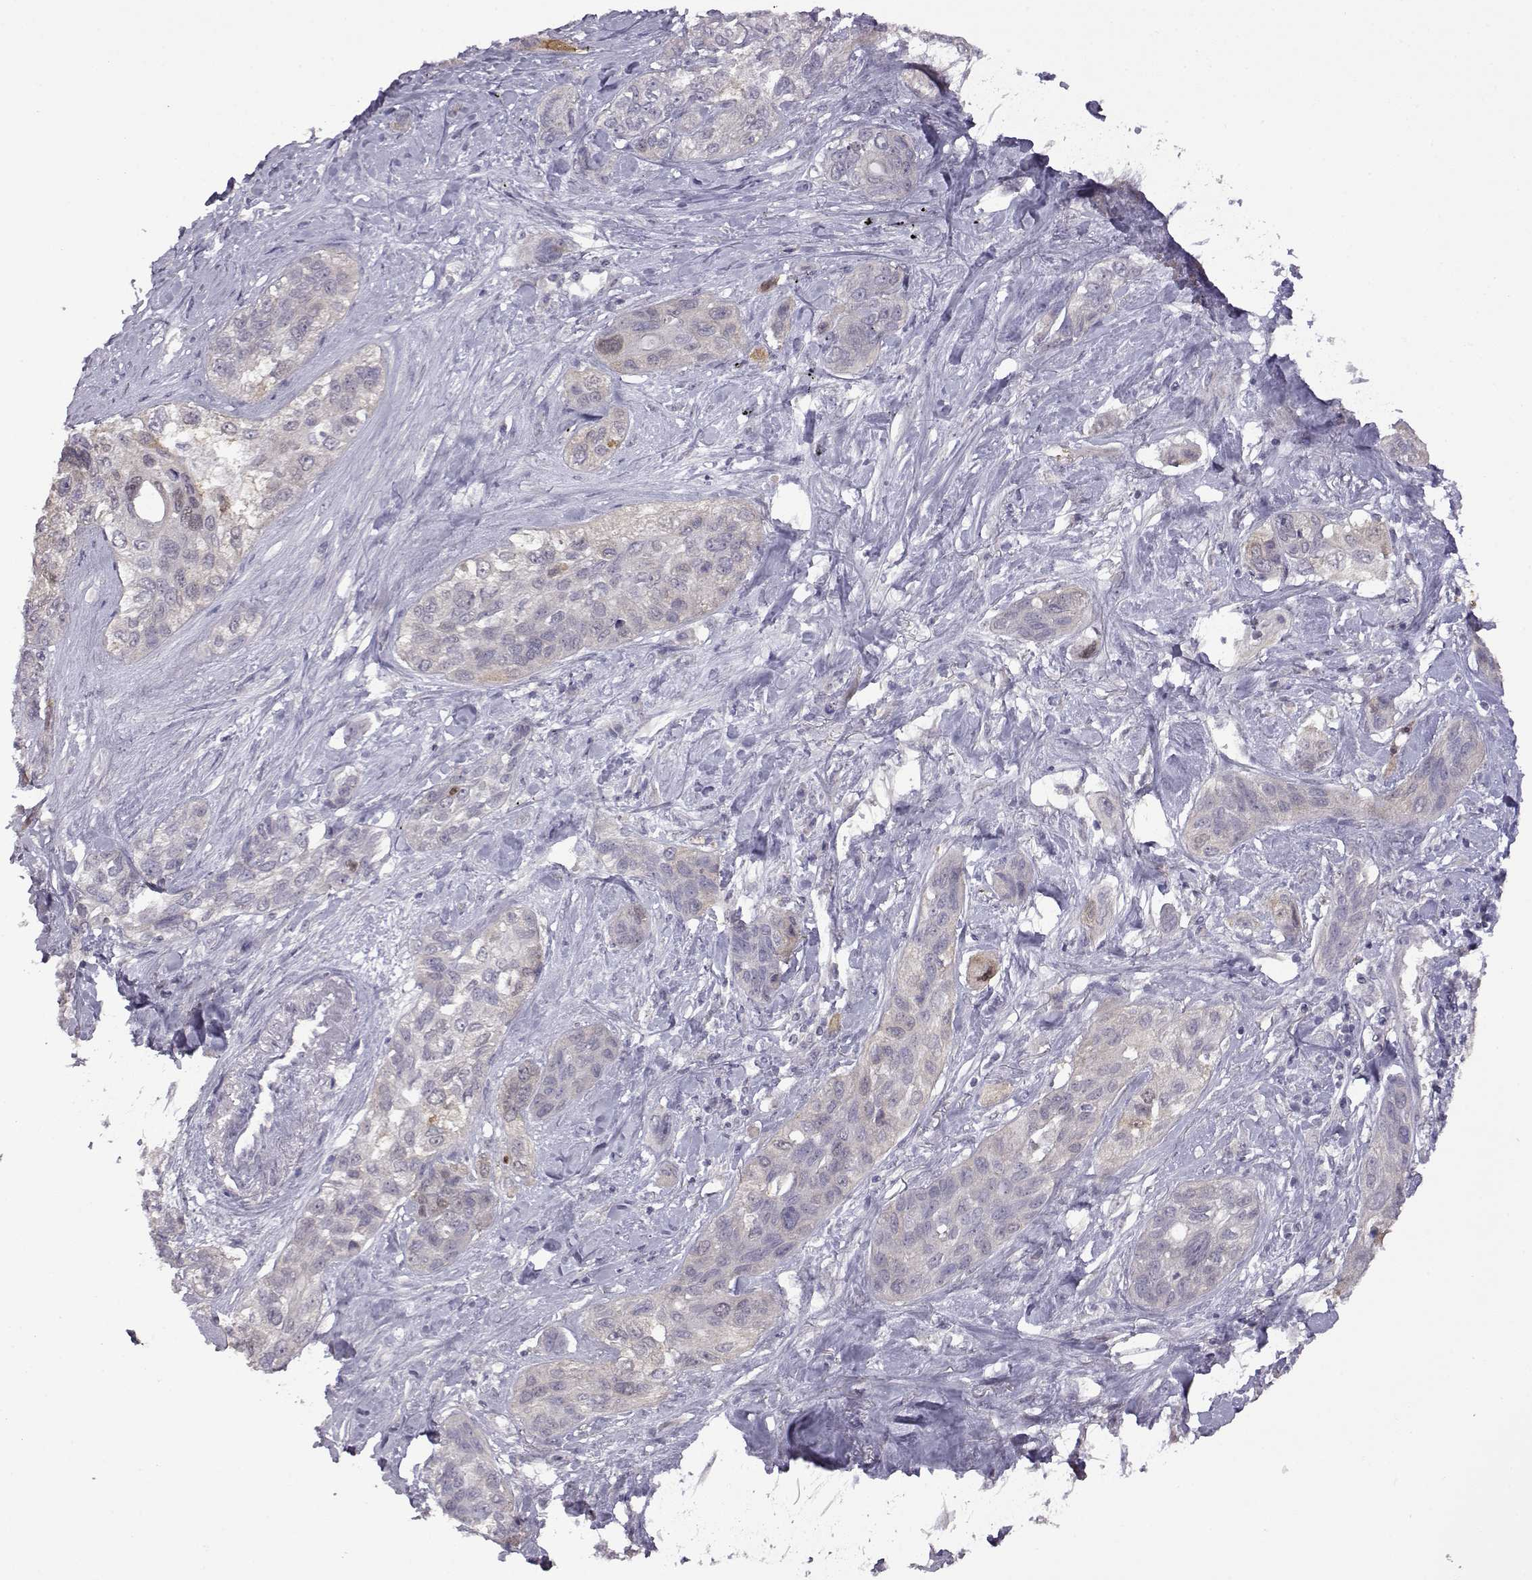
{"staining": {"intensity": "negative", "quantity": "none", "location": "none"}, "tissue": "lung cancer", "cell_type": "Tumor cells", "image_type": "cancer", "snomed": [{"axis": "morphology", "description": "Squamous cell carcinoma, NOS"}, {"axis": "topography", "description": "Lung"}], "caption": "DAB (3,3'-diaminobenzidine) immunohistochemical staining of squamous cell carcinoma (lung) exhibits no significant expression in tumor cells.", "gene": "VGF", "patient": {"sex": "female", "age": 70}}